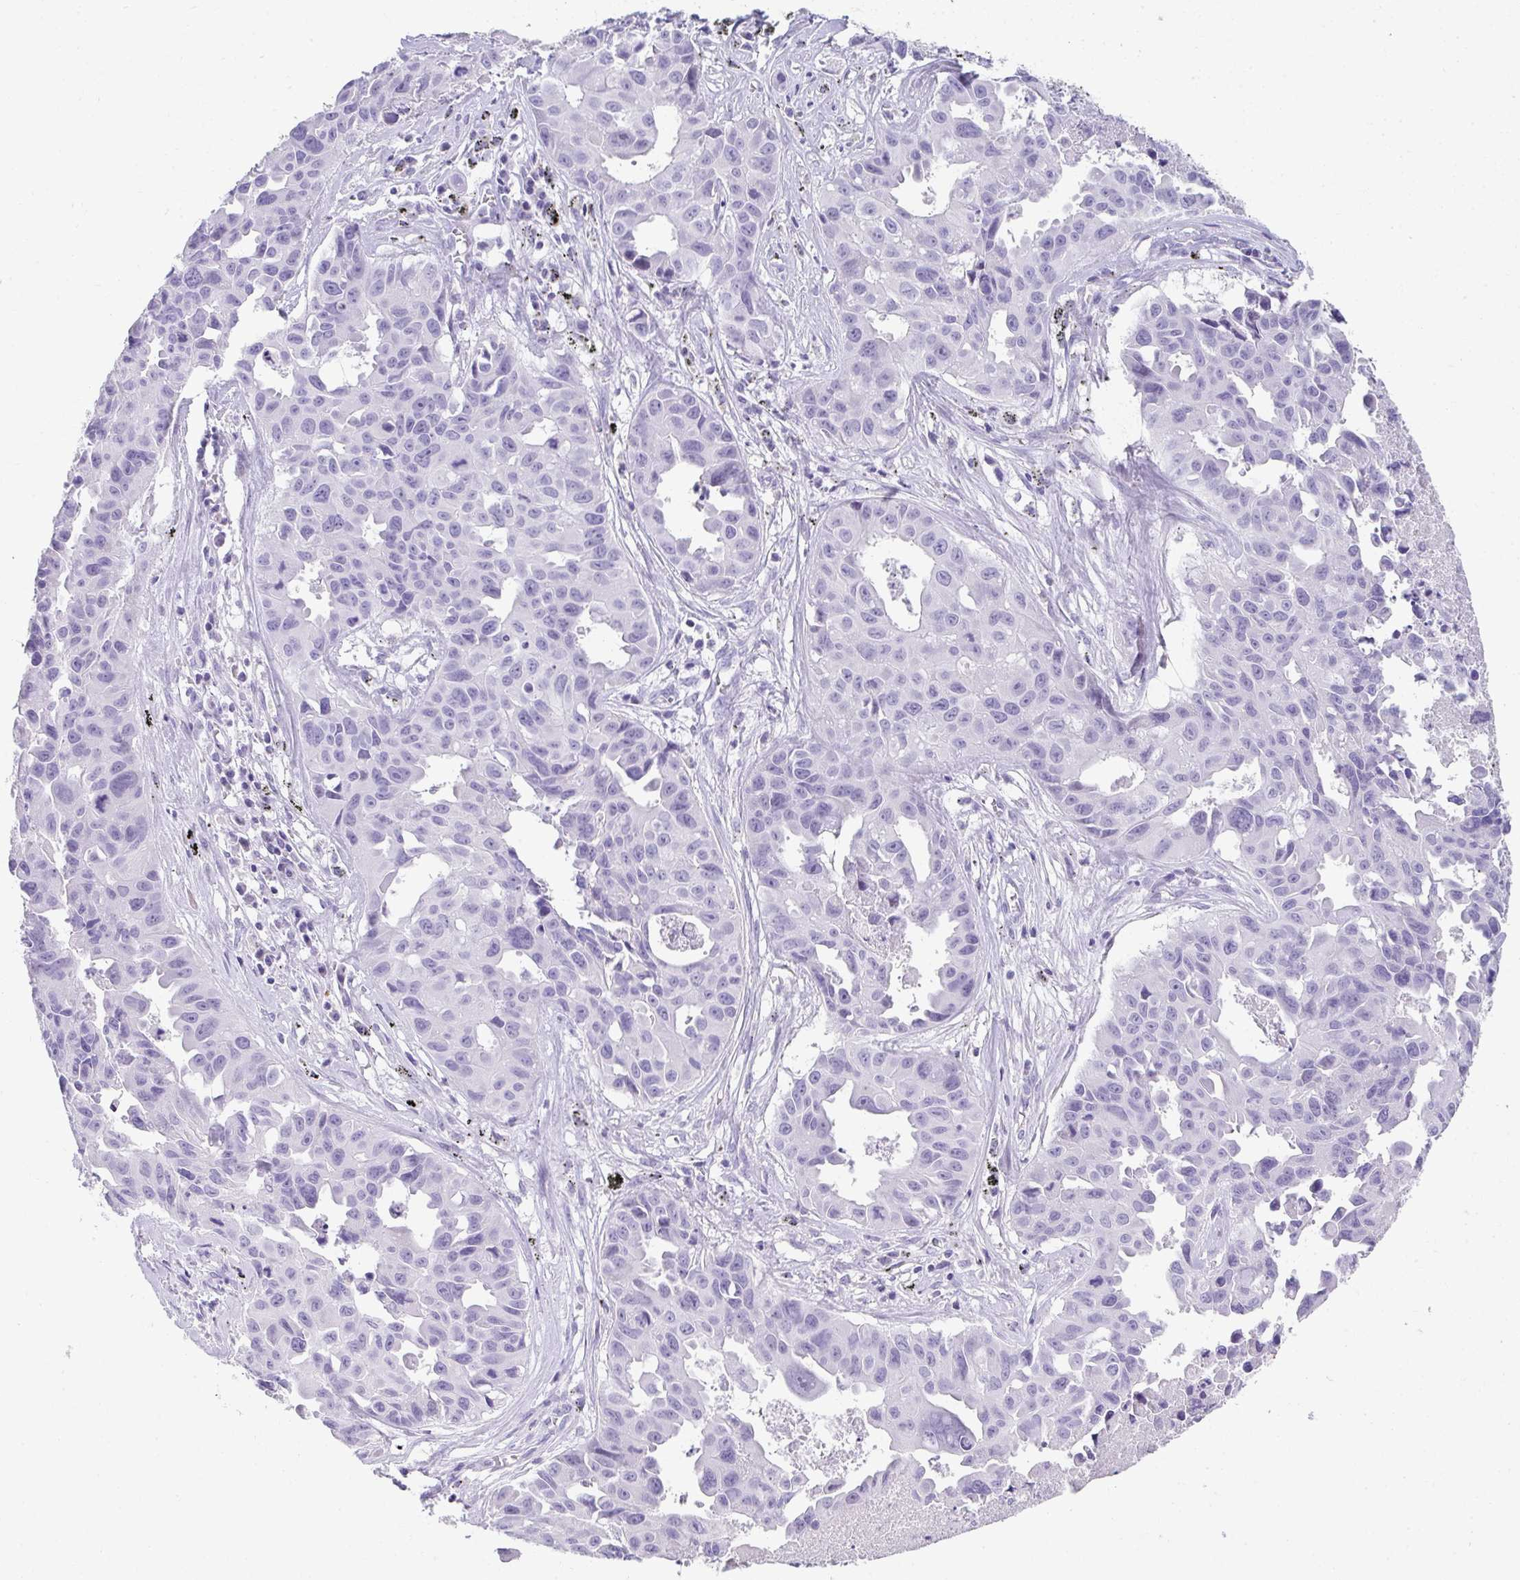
{"staining": {"intensity": "negative", "quantity": "none", "location": "none"}, "tissue": "lung cancer", "cell_type": "Tumor cells", "image_type": "cancer", "snomed": [{"axis": "morphology", "description": "Adenocarcinoma, NOS"}, {"axis": "topography", "description": "Lymph node"}, {"axis": "topography", "description": "Lung"}], "caption": "Image shows no significant protein staining in tumor cells of lung cancer.", "gene": "RLF", "patient": {"sex": "male", "age": 64}}